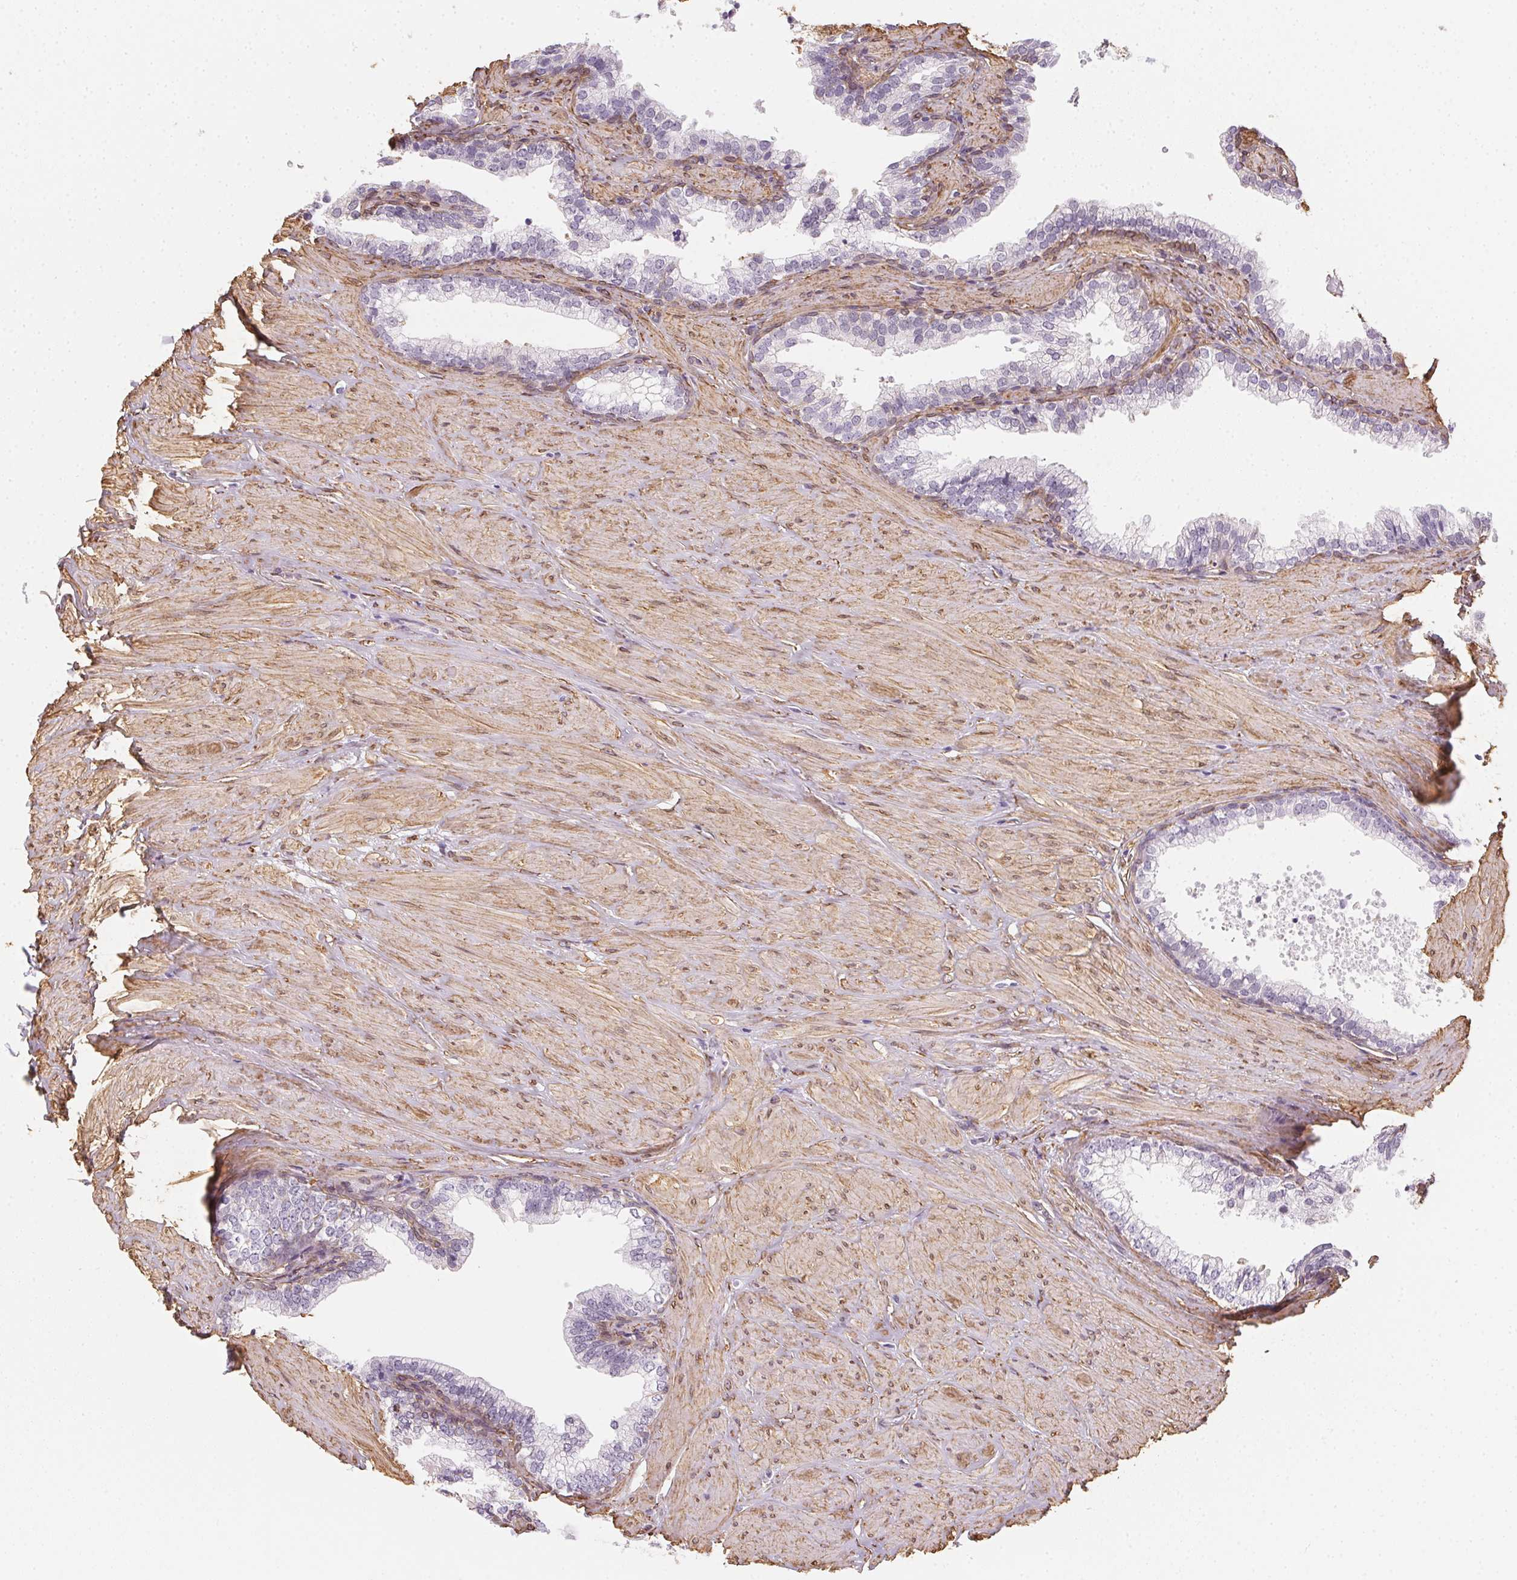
{"staining": {"intensity": "negative", "quantity": "none", "location": "none"}, "tissue": "prostate", "cell_type": "Glandular cells", "image_type": "normal", "snomed": [{"axis": "morphology", "description": "Normal tissue, NOS"}, {"axis": "topography", "description": "Prostate"}, {"axis": "topography", "description": "Peripheral nerve tissue"}], "caption": "DAB (3,3'-diaminobenzidine) immunohistochemical staining of unremarkable human prostate shows no significant positivity in glandular cells. (DAB (3,3'-diaminobenzidine) immunohistochemistry, high magnification).", "gene": "RSBN1", "patient": {"sex": "male", "age": 55}}